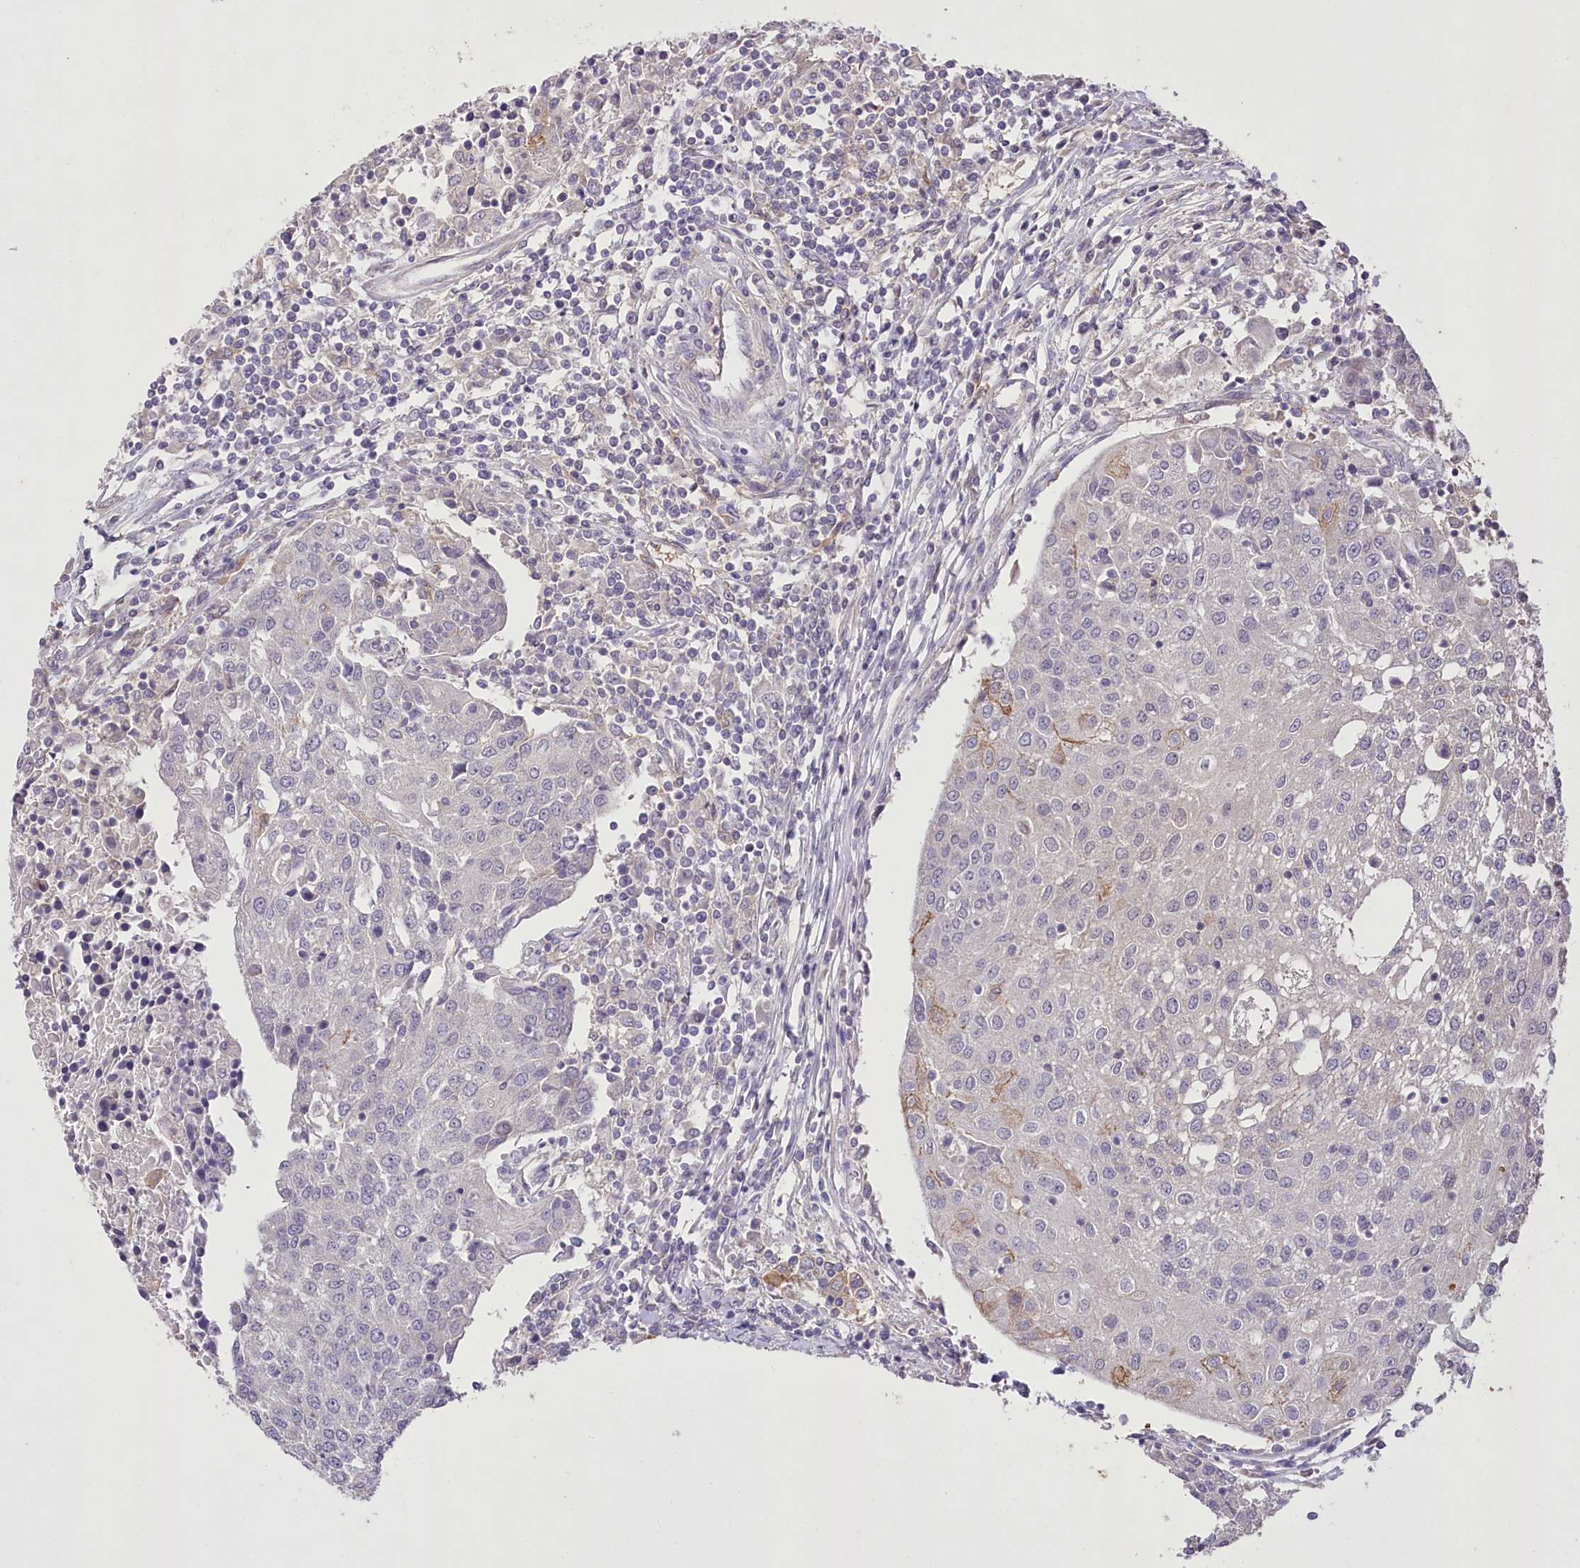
{"staining": {"intensity": "negative", "quantity": "none", "location": "none"}, "tissue": "urothelial cancer", "cell_type": "Tumor cells", "image_type": "cancer", "snomed": [{"axis": "morphology", "description": "Urothelial carcinoma, High grade"}, {"axis": "topography", "description": "Urinary bladder"}], "caption": "IHC image of neoplastic tissue: urothelial cancer stained with DAB shows no significant protein positivity in tumor cells. (DAB (3,3'-diaminobenzidine) IHC visualized using brightfield microscopy, high magnification).", "gene": "ENPP1", "patient": {"sex": "female", "age": 85}}